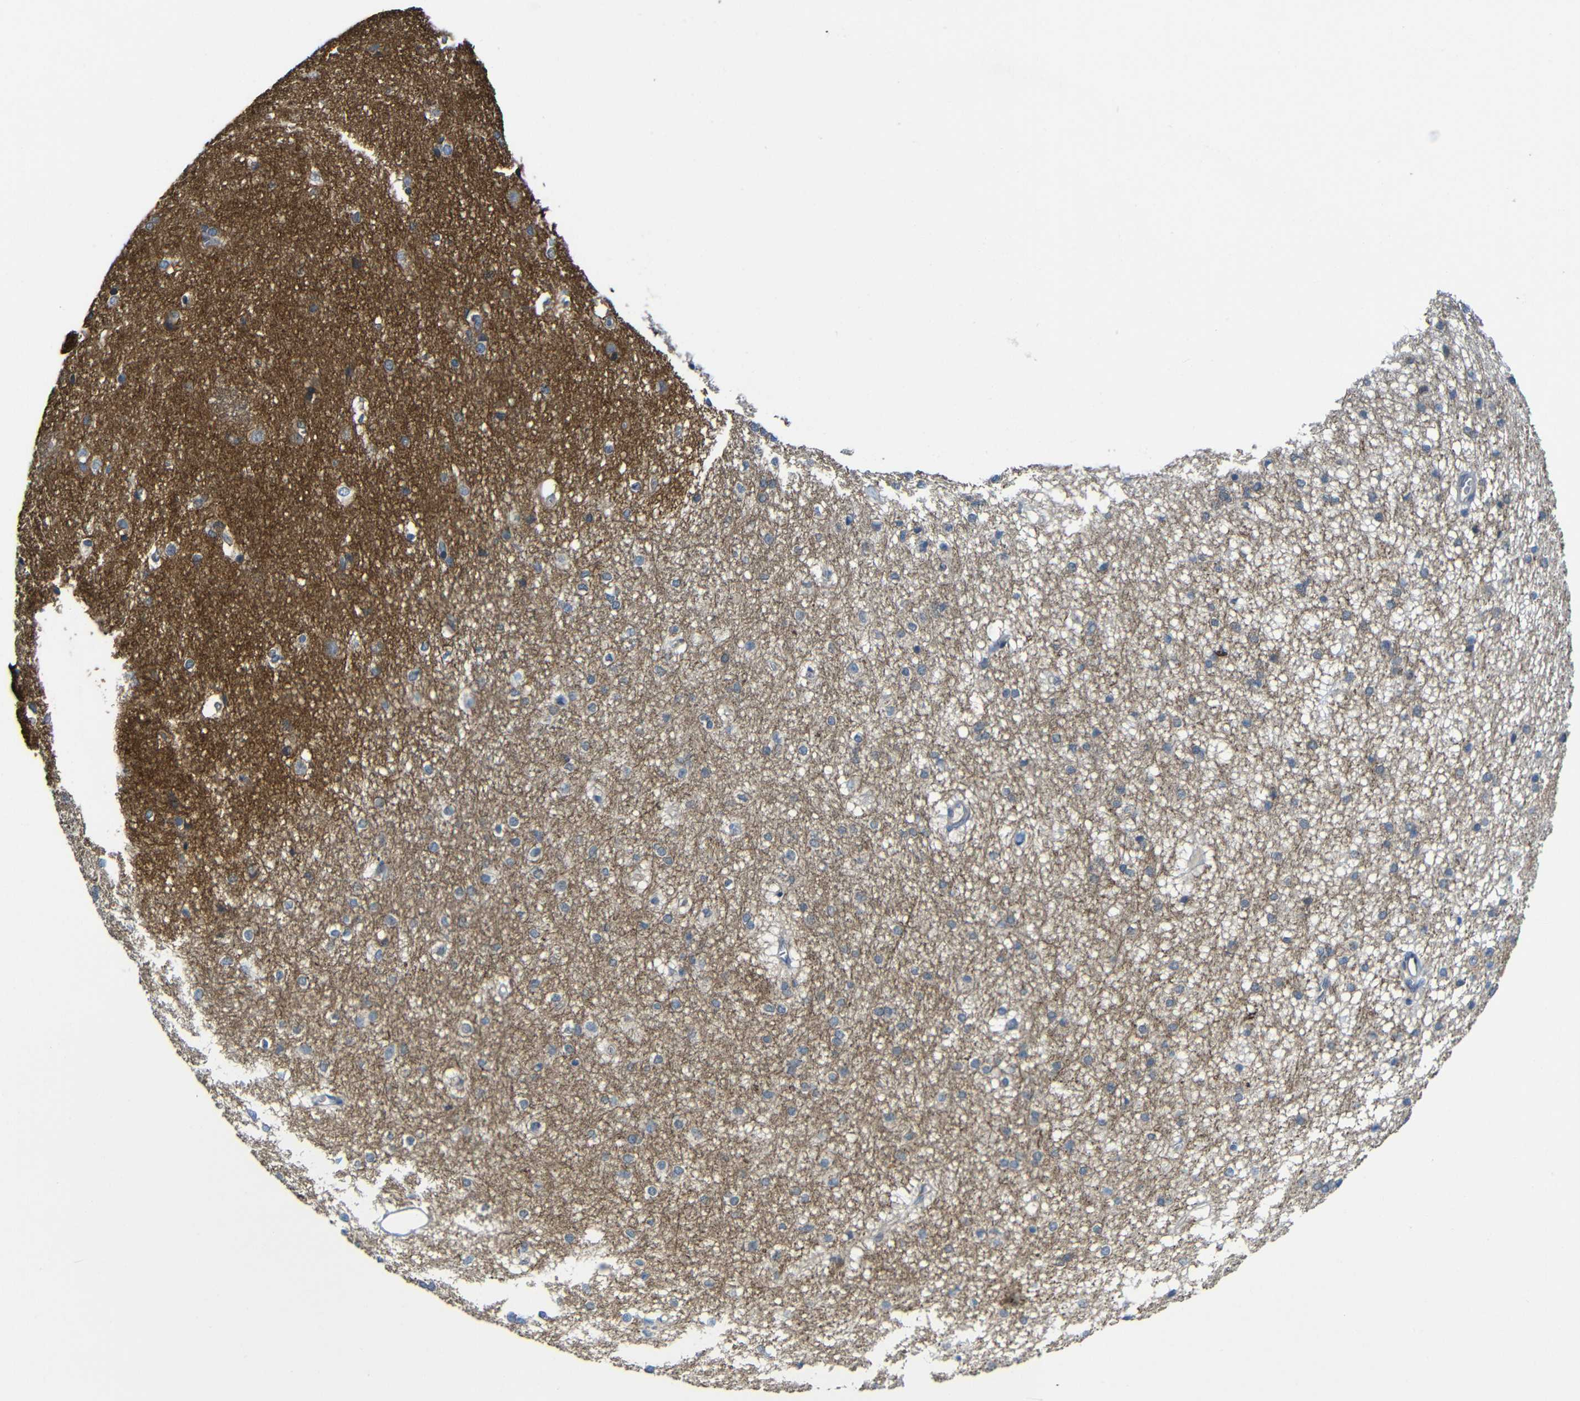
{"staining": {"intensity": "weak", "quantity": "<25%", "location": "cytoplasmic/membranous"}, "tissue": "caudate", "cell_type": "Glial cells", "image_type": "normal", "snomed": [{"axis": "morphology", "description": "Normal tissue, NOS"}, {"axis": "topography", "description": "Lateral ventricle wall"}], "caption": "Glial cells are negative for protein expression in unremarkable human caudate. The staining is performed using DAB (3,3'-diaminobenzidine) brown chromogen with nuclei counter-stained in using hematoxylin.", "gene": "ZNF90", "patient": {"sex": "female", "age": 19}}